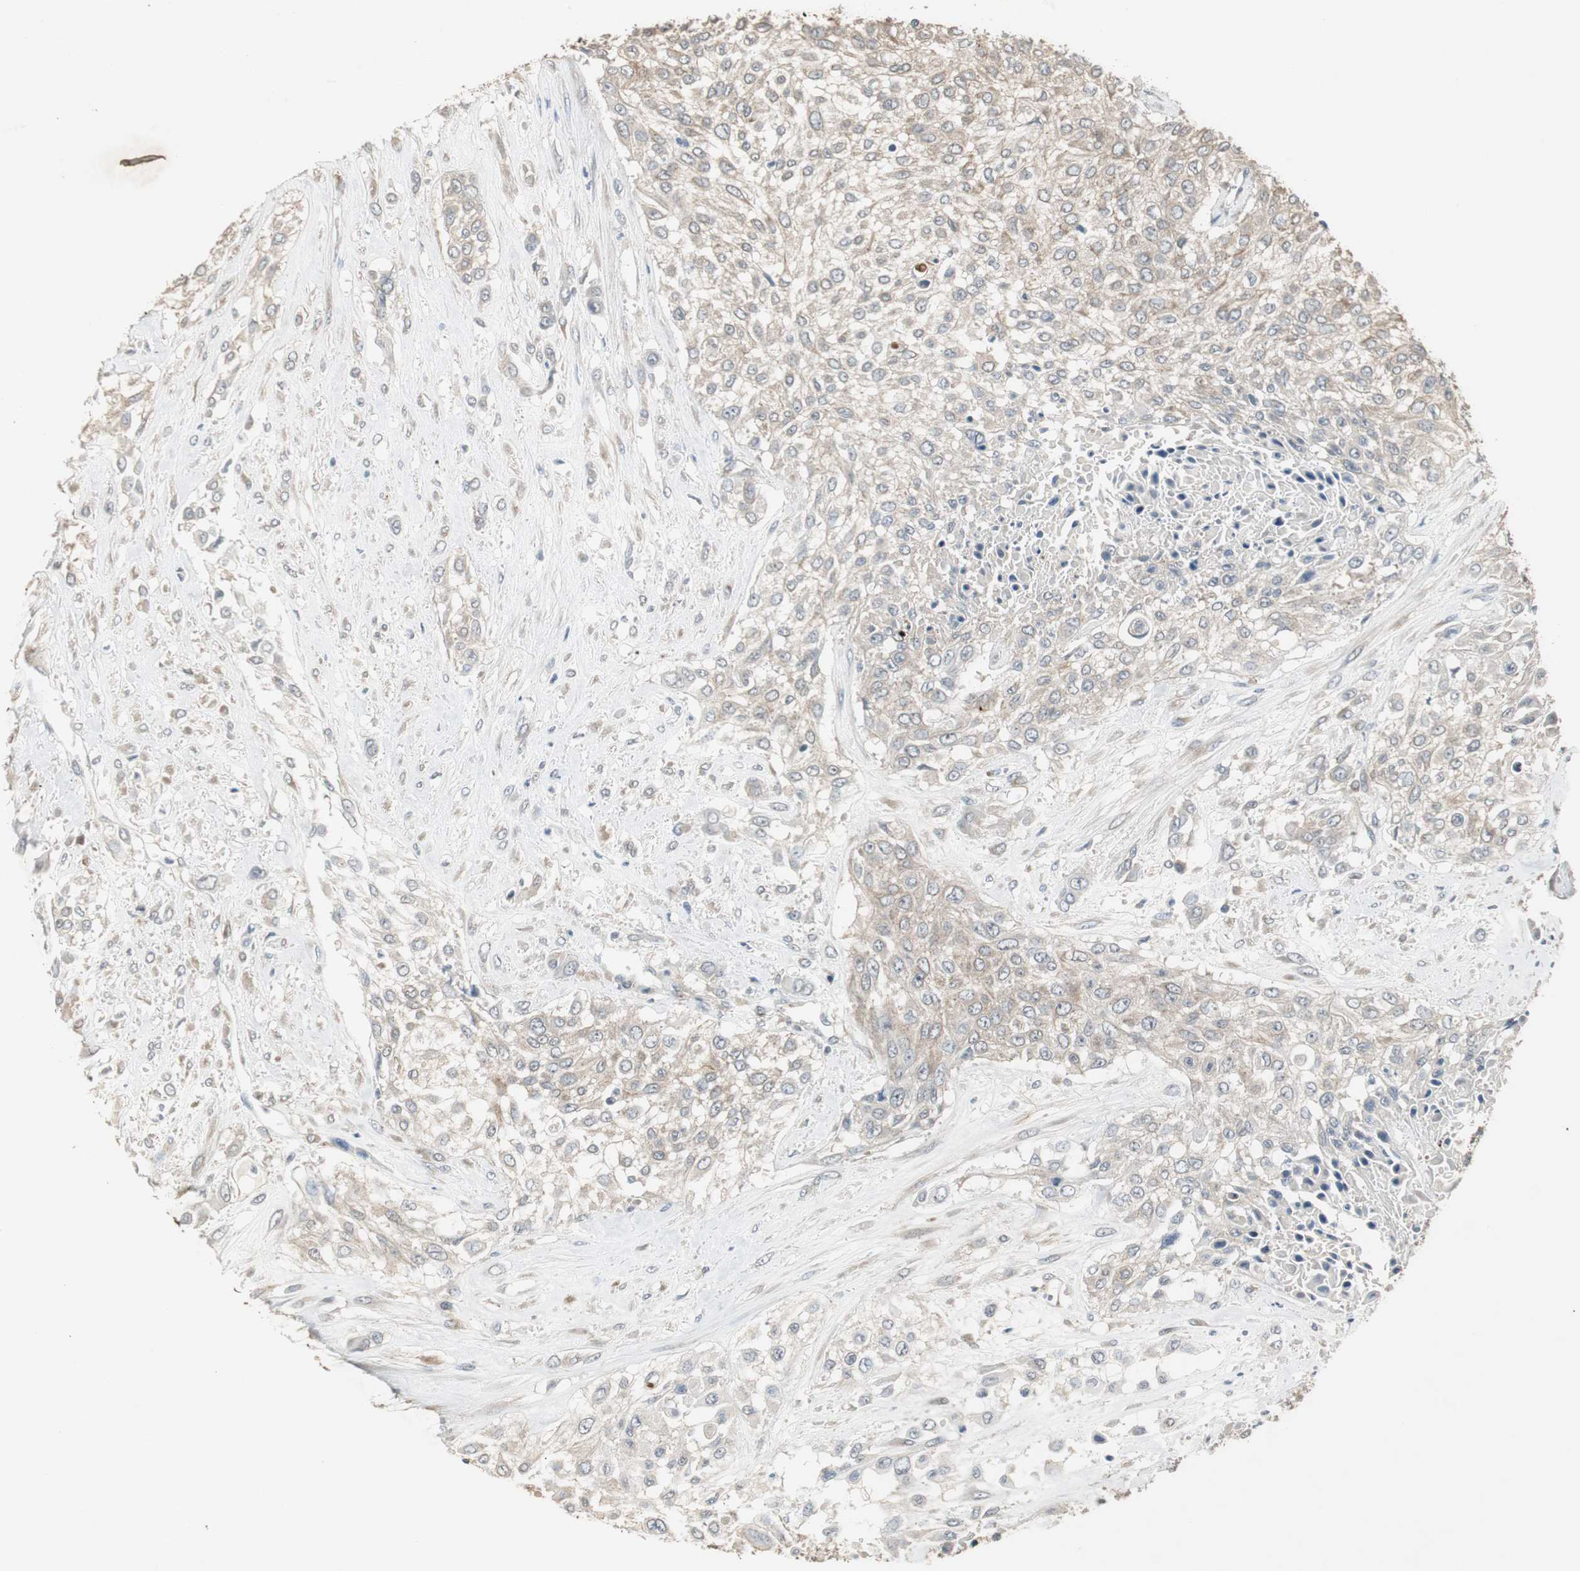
{"staining": {"intensity": "weak", "quantity": ">75%", "location": "cytoplasmic/membranous"}, "tissue": "urothelial cancer", "cell_type": "Tumor cells", "image_type": "cancer", "snomed": [{"axis": "morphology", "description": "Urothelial carcinoma, High grade"}, {"axis": "topography", "description": "Urinary bladder"}], "caption": "Protein analysis of high-grade urothelial carcinoma tissue reveals weak cytoplasmic/membranous staining in approximately >75% of tumor cells.", "gene": "PTPRN2", "patient": {"sex": "male", "age": 57}}